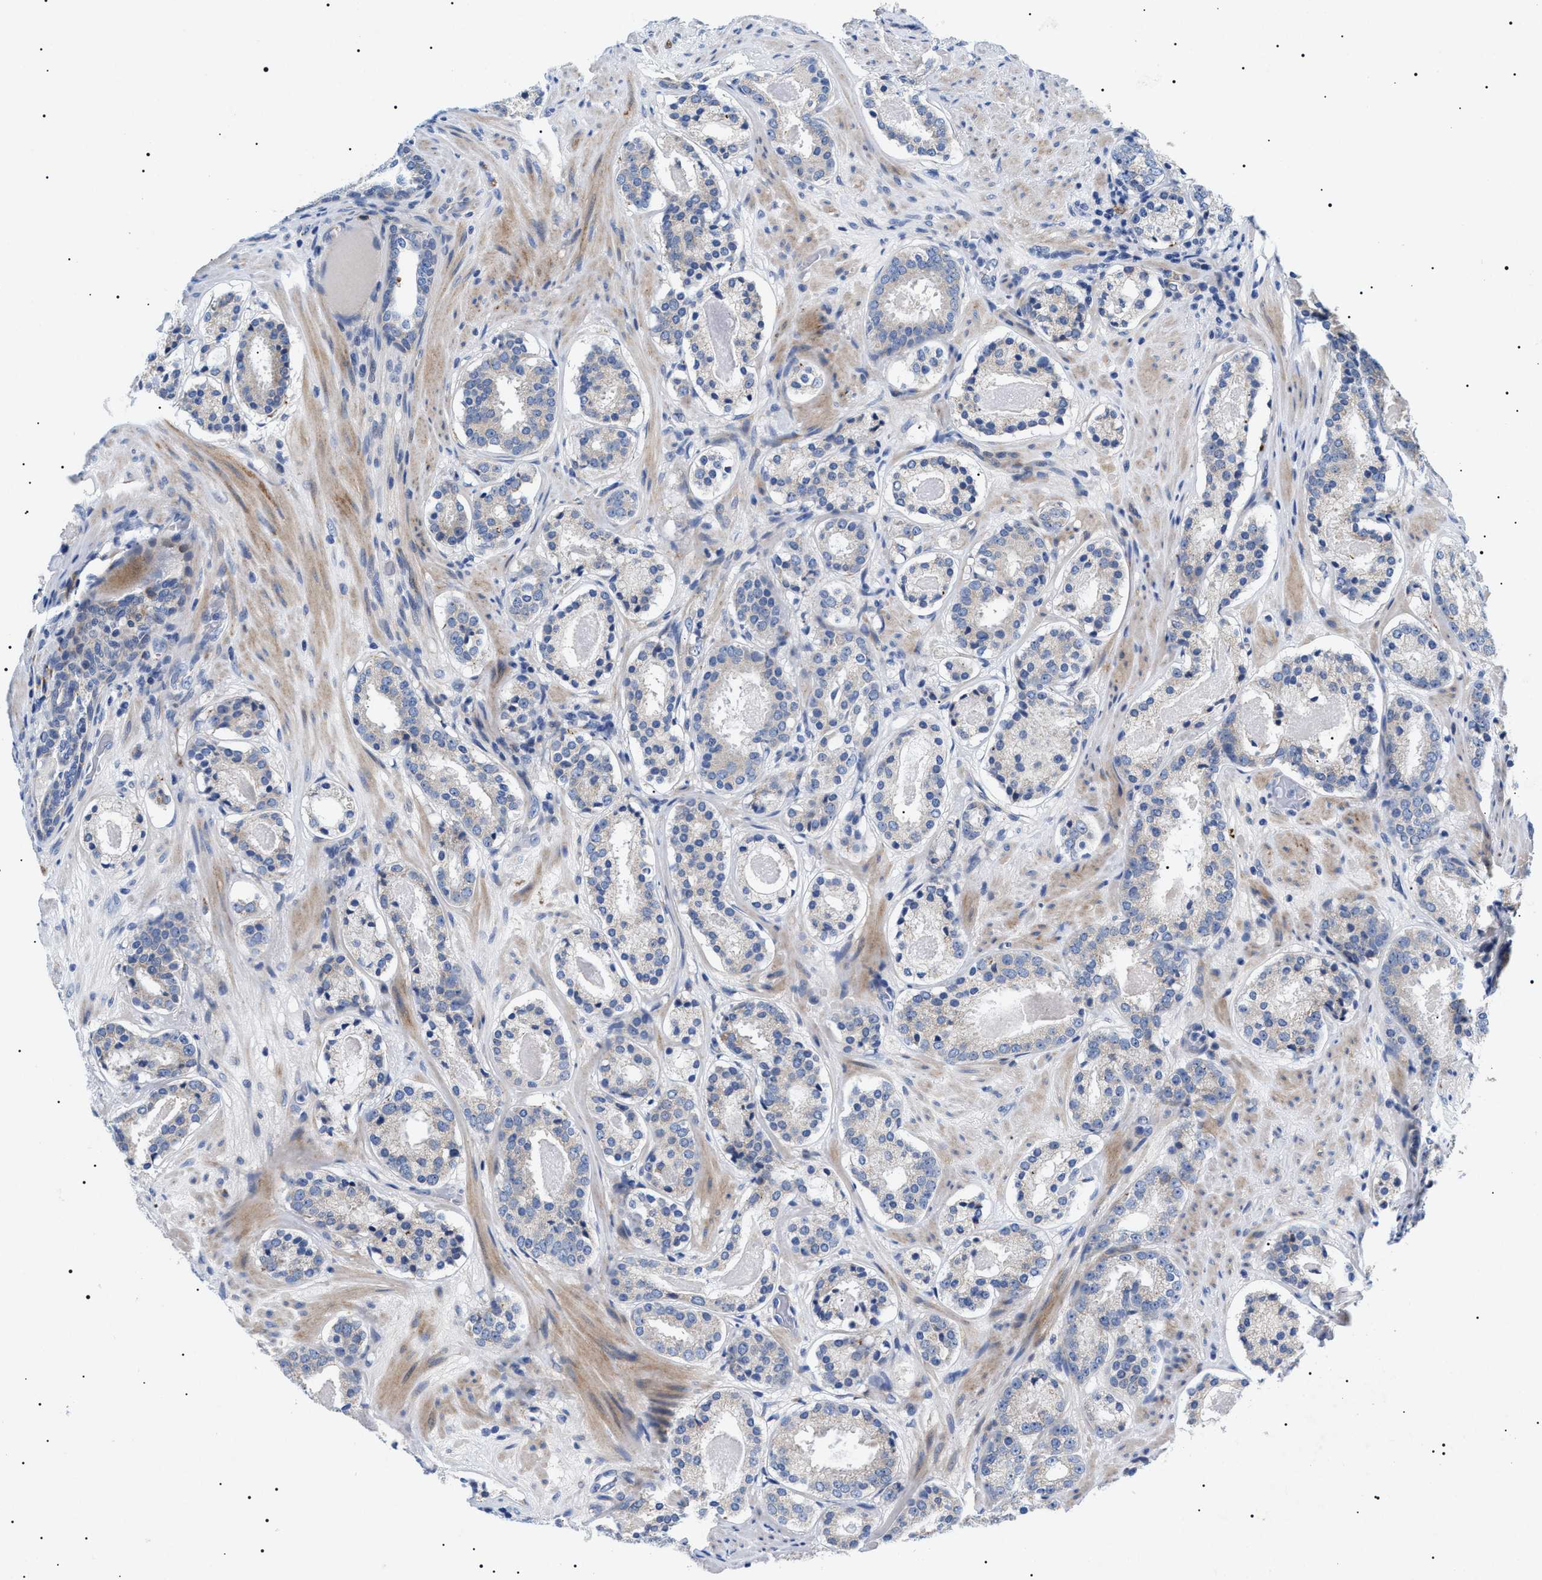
{"staining": {"intensity": "negative", "quantity": "none", "location": "none"}, "tissue": "prostate cancer", "cell_type": "Tumor cells", "image_type": "cancer", "snomed": [{"axis": "morphology", "description": "Adenocarcinoma, Low grade"}, {"axis": "topography", "description": "Prostate"}], "caption": "Tumor cells show no significant expression in prostate adenocarcinoma (low-grade).", "gene": "TMEM222", "patient": {"sex": "male", "age": 69}}